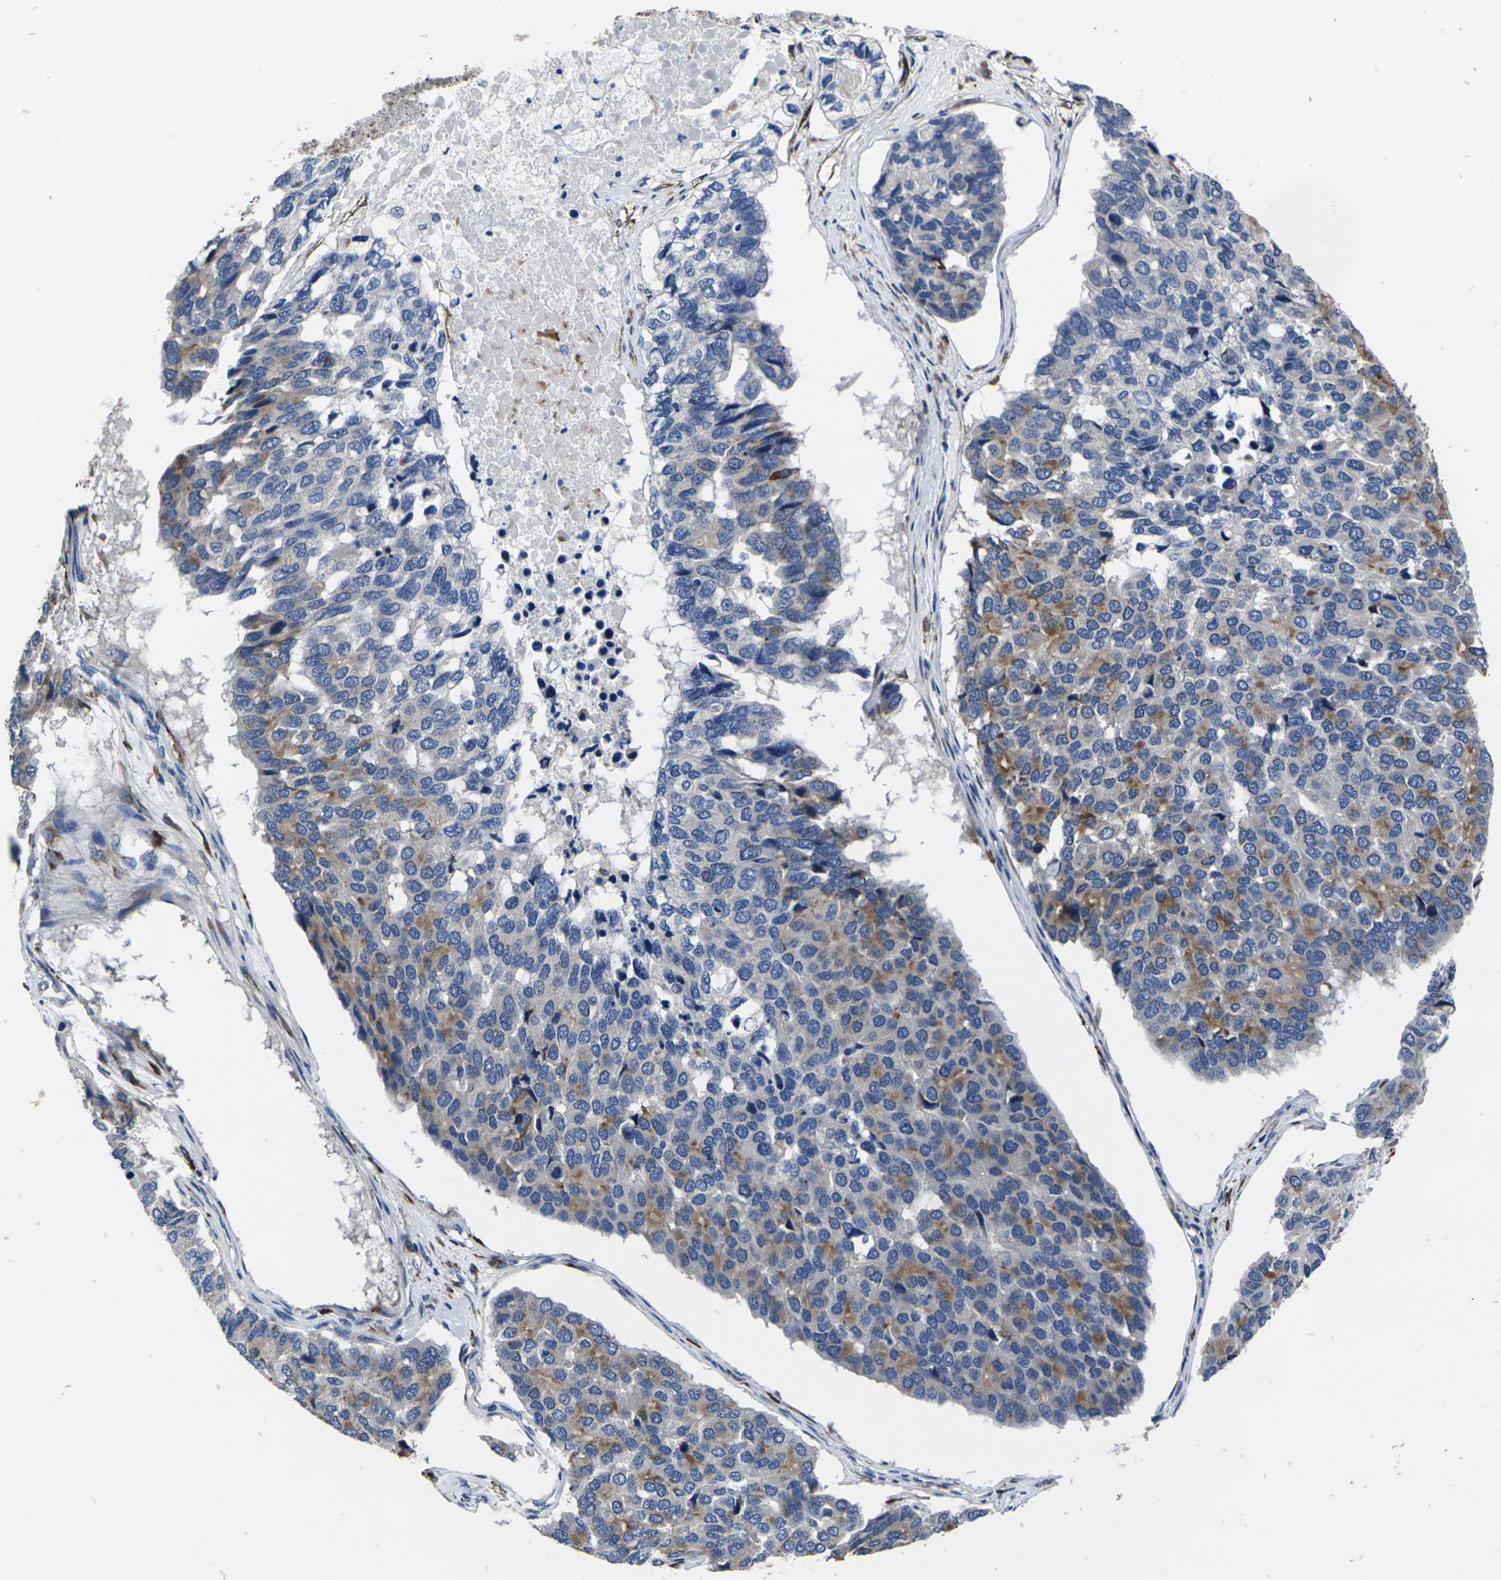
{"staining": {"intensity": "moderate", "quantity": "<25%", "location": "cytoplasmic/membranous"}, "tissue": "pancreatic cancer", "cell_type": "Tumor cells", "image_type": "cancer", "snomed": [{"axis": "morphology", "description": "Adenocarcinoma, NOS"}, {"axis": "topography", "description": "Pancreas"}], "caption": "Adenocarcinoma (pancreatic) tissue exhibits moderate cytoplasmic/membranous positivity in approximately <25% of tumor cells", "gene": "CYP2C8", "patient": {"sex": "male", "age": 50}}